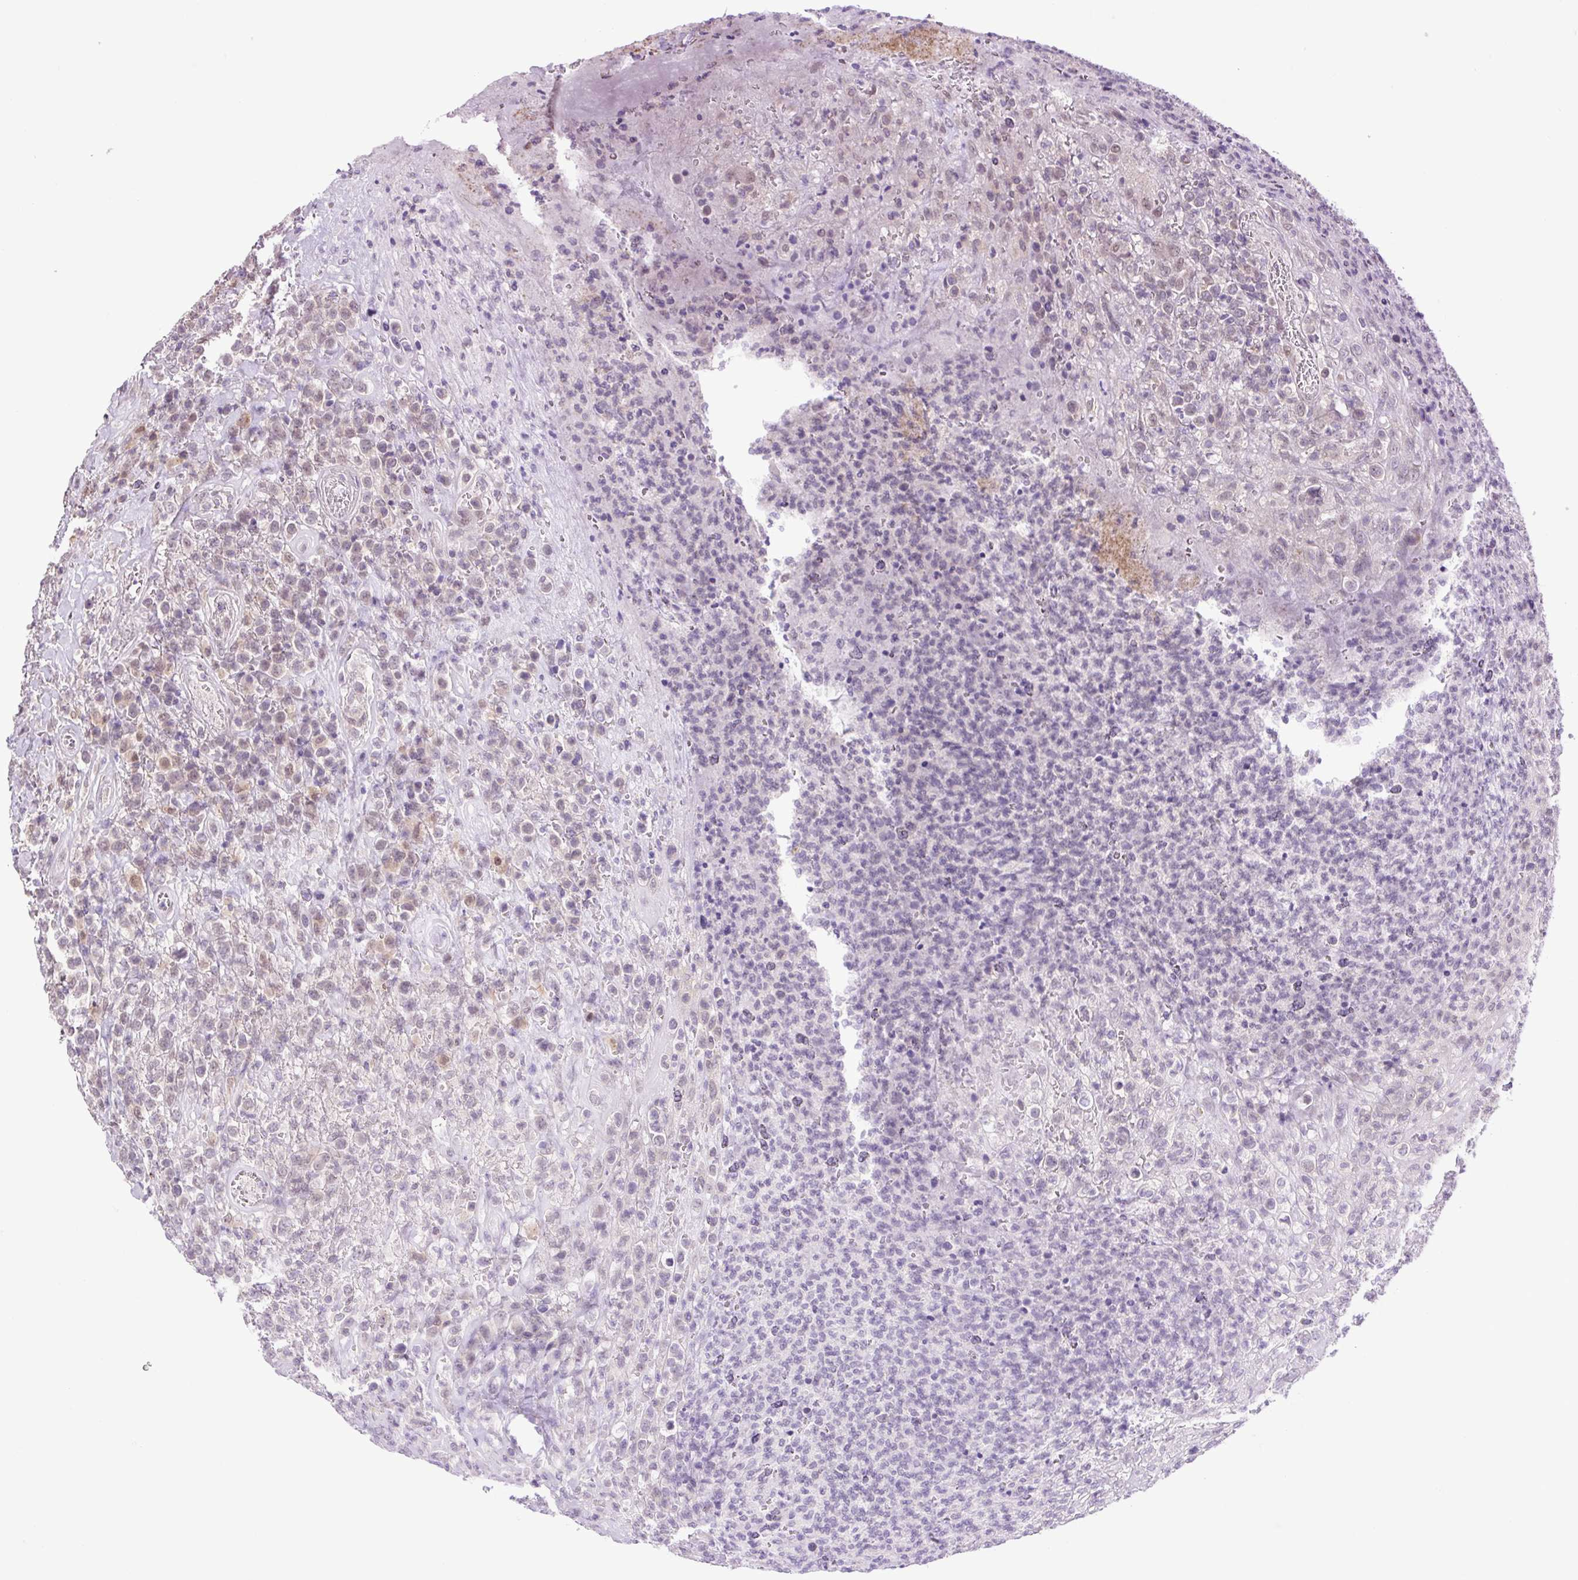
{"staining": {"intensity": "weak", "quantity": "25%-75%", "location": "nuclear"}, "tissue": "lymphoma", "cell_type": "Tumor cells", "image_type": "cancer", "snomed": [{"axis": "morphology", "description": "Malignant lymphoma, non-Hodgkin's type, High grade"}, {"axis": "topography", "description": "Soft tissue"}], "caption": "Immunohistochemistry histopathology image of neoplastic tissue: human malignant lymphoma, non-Hodgkin's type (high-grade) stained using IHC exhibits low levels of weak protein expression localized specifically in the nuclear of tumor cells, appearing as a nuclear brown color.", "gene": "KPNA1", "patient": {"sex": "female", "age": 56}}